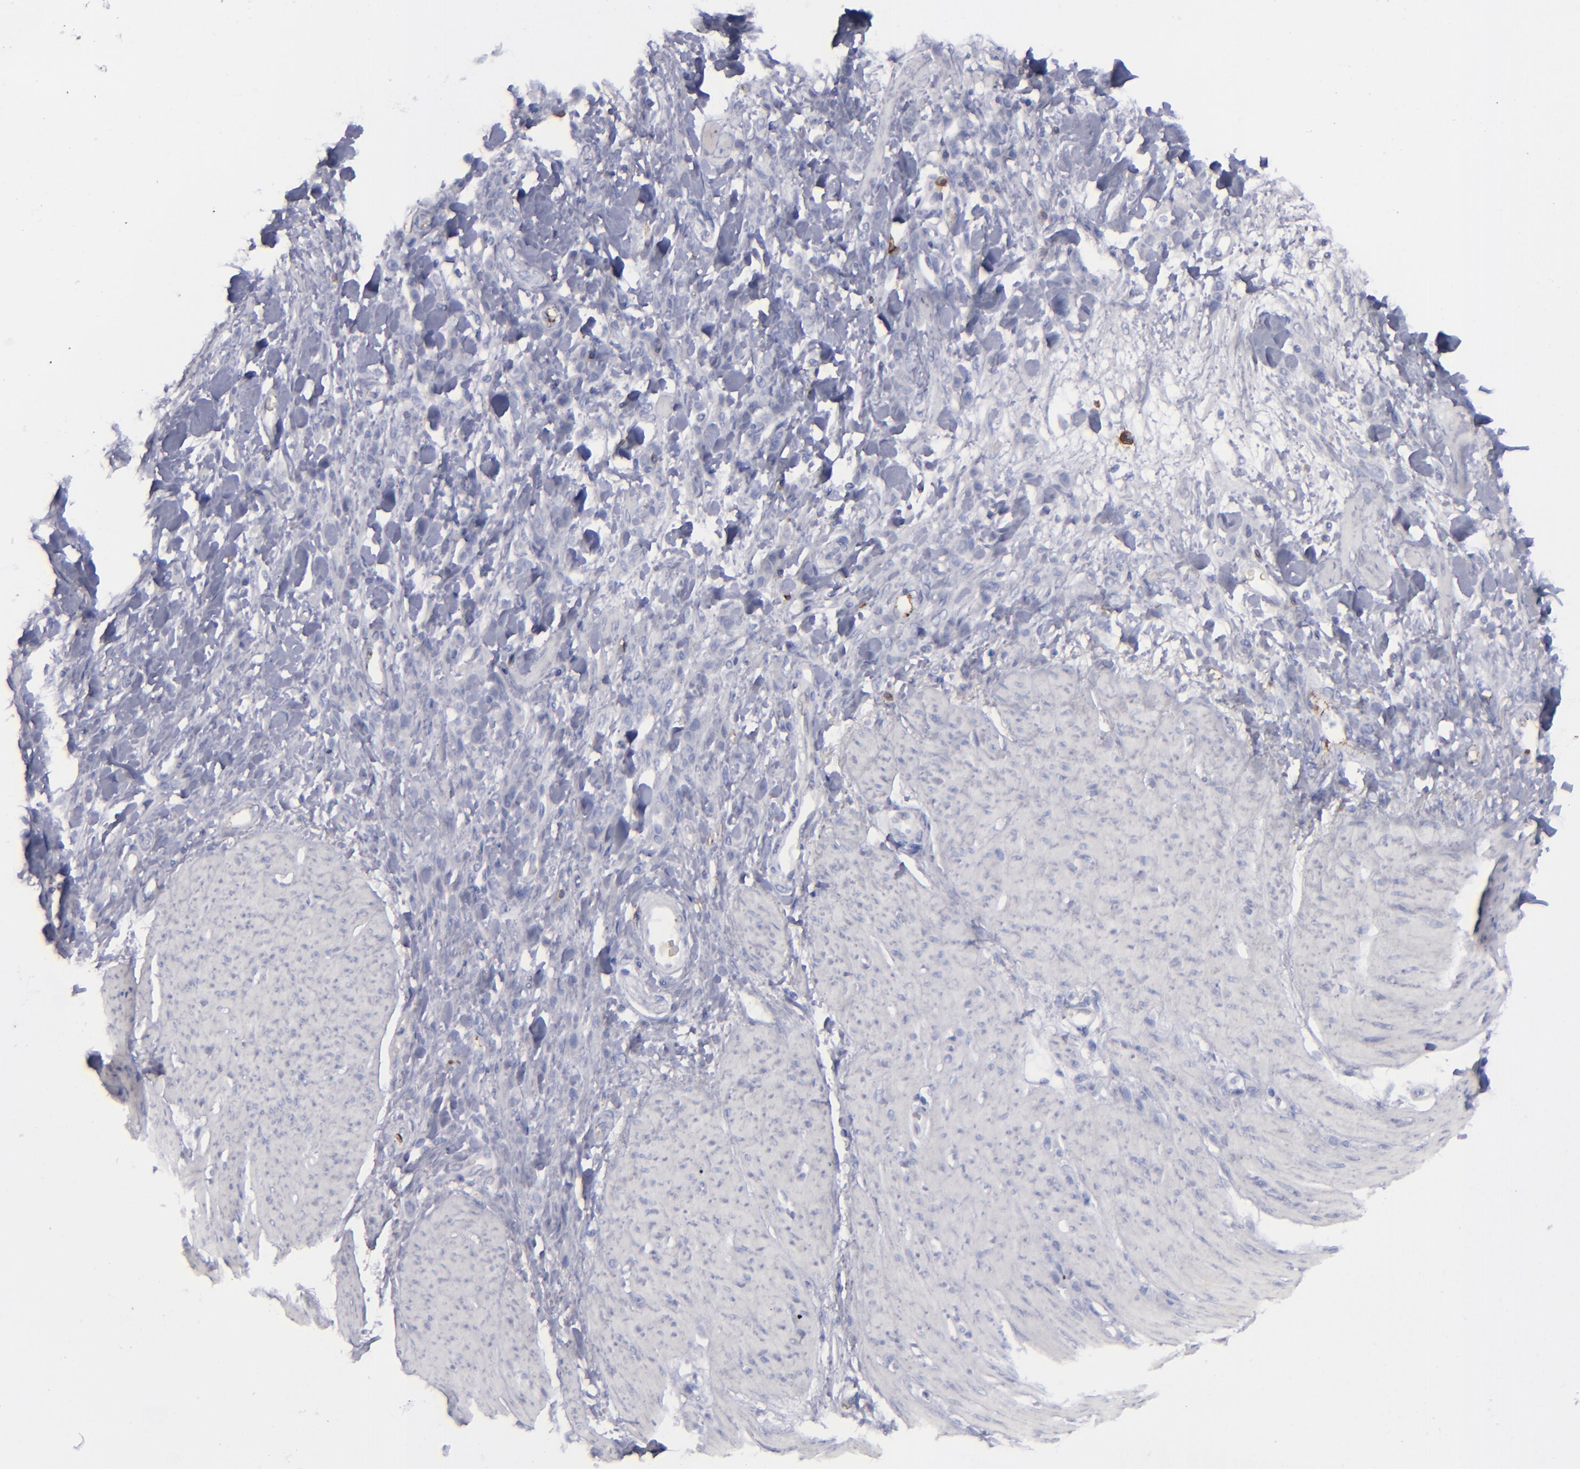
{"staining": {"intensity": "negative", "quantity": "none", "location": "none"}, "tissue": "stomach cancer", "cell_type": "Tumor cells", "image_type": "cancer", "snomed": [{"axis": "morphology", "description": "Normal tissue, NOS"}, {"axis": "morphology", "description": "Adenocarcinoma, NOS"}, {"axis": "topography", "description": "Stomach"}], "caption": "Protein analysis of stomach adenocarcinoma displays no significant staining in tumor cells. The staining was performed using DAB (3,3'-diaminobenzidine) to visualize the protein expression in brown, while the nuclei were stained in blue with hematoxylin (Magnification: 20x).", "gene": "CD27", "patient": {"sex": "male", "age": 82}}